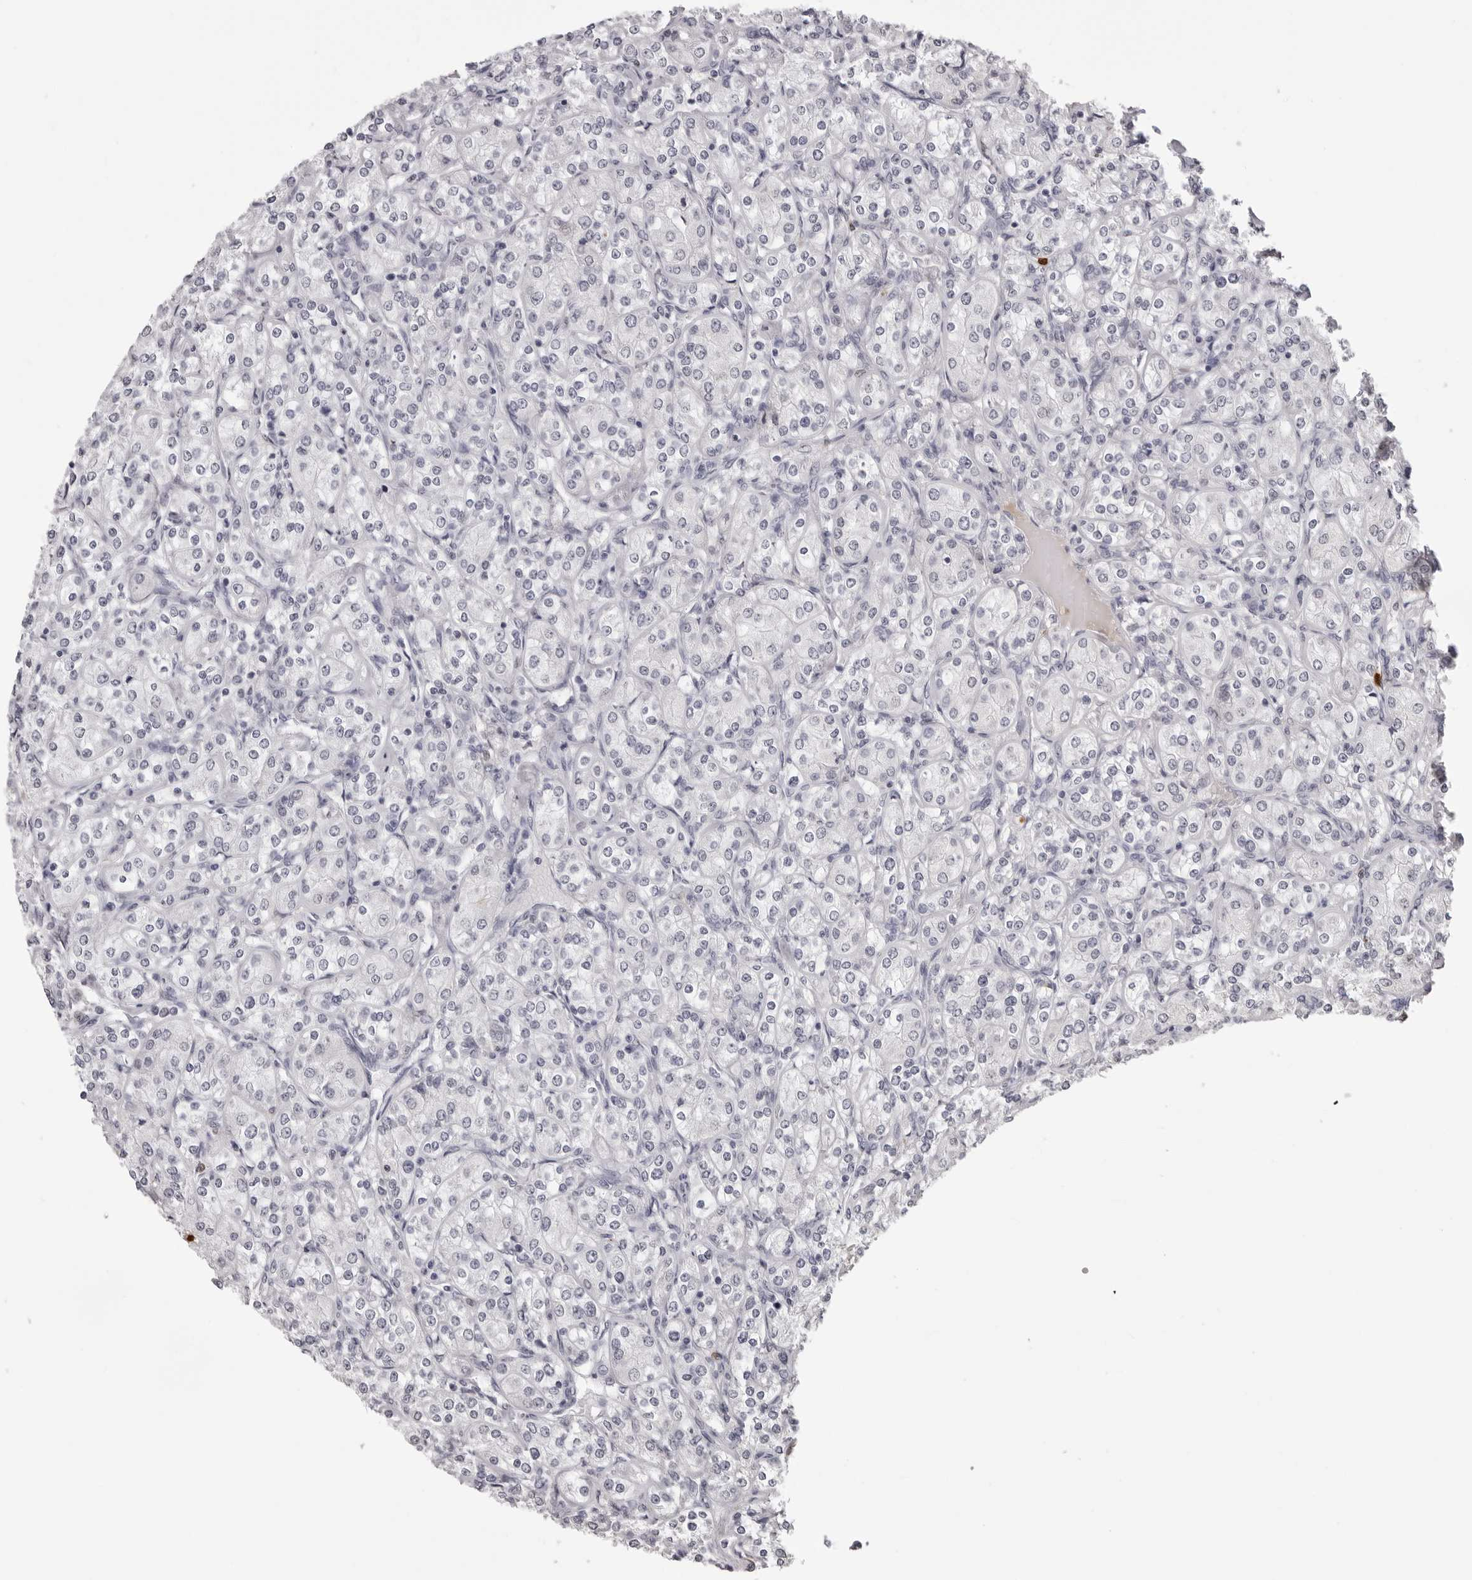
{"staining": {"intensity": "negative", "quantity": "none", "location": "none"}, "tissue": "renal cancer", "cell_type": "Tumor cells", "image_type": "cancer", "snomed": [{"axis": "morphology", "description": "Adenocarcinoma, NOS"}, {"axis": "topography", "description": "Kidney"}], "caption": "Tumor cells show no significant protein expression in adenocarcinoma (renal).", "gene": "IL31", "patient": {"sex": "male", "age": 77}}